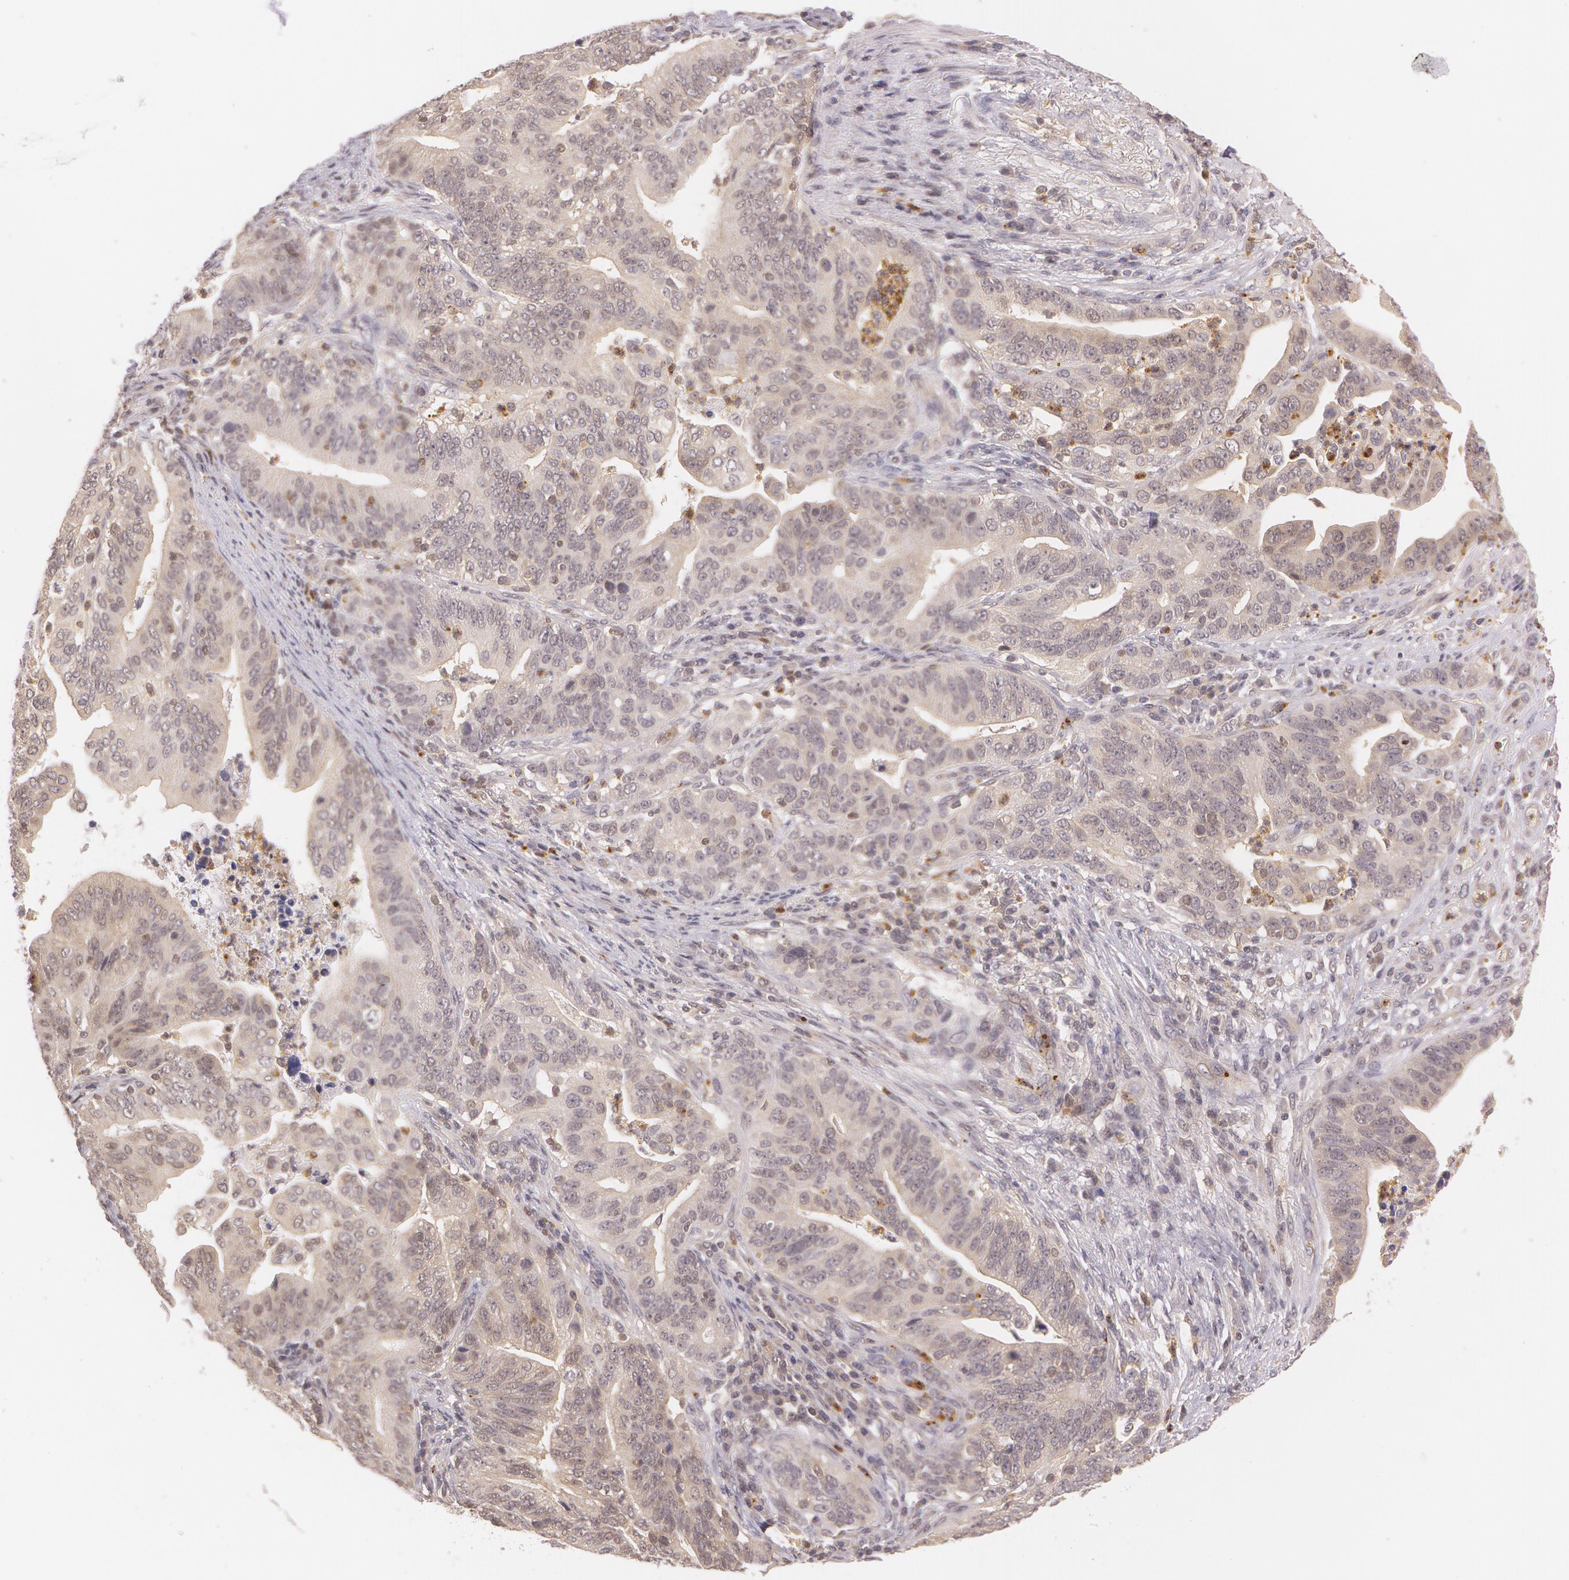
{"staining": {"intensity": "weak", "quantity": ">75%", "location": "cytoplasmic/membranous"}, "tissue": "stomach cancer", "cell_type": "Tumor cells", "image_type": "cancer", "snomed": [{"axis": "morphology", "description": "Adenocarcinoma, NOS"}, {"axis": "topography", "description": "Stomach, upper"}], "caption": "Tumor cells display low levels of weak cytoplasmic/membranous positivity in approximately >75% of cells in human adenocarcinoma (stomach). (Stains: DAB in brown, nuclei in blue, Microscopy: brightfield microscopy at high magnification).", "gene": "ATG2B", "patient": {"sex": "female", "age": 50}}